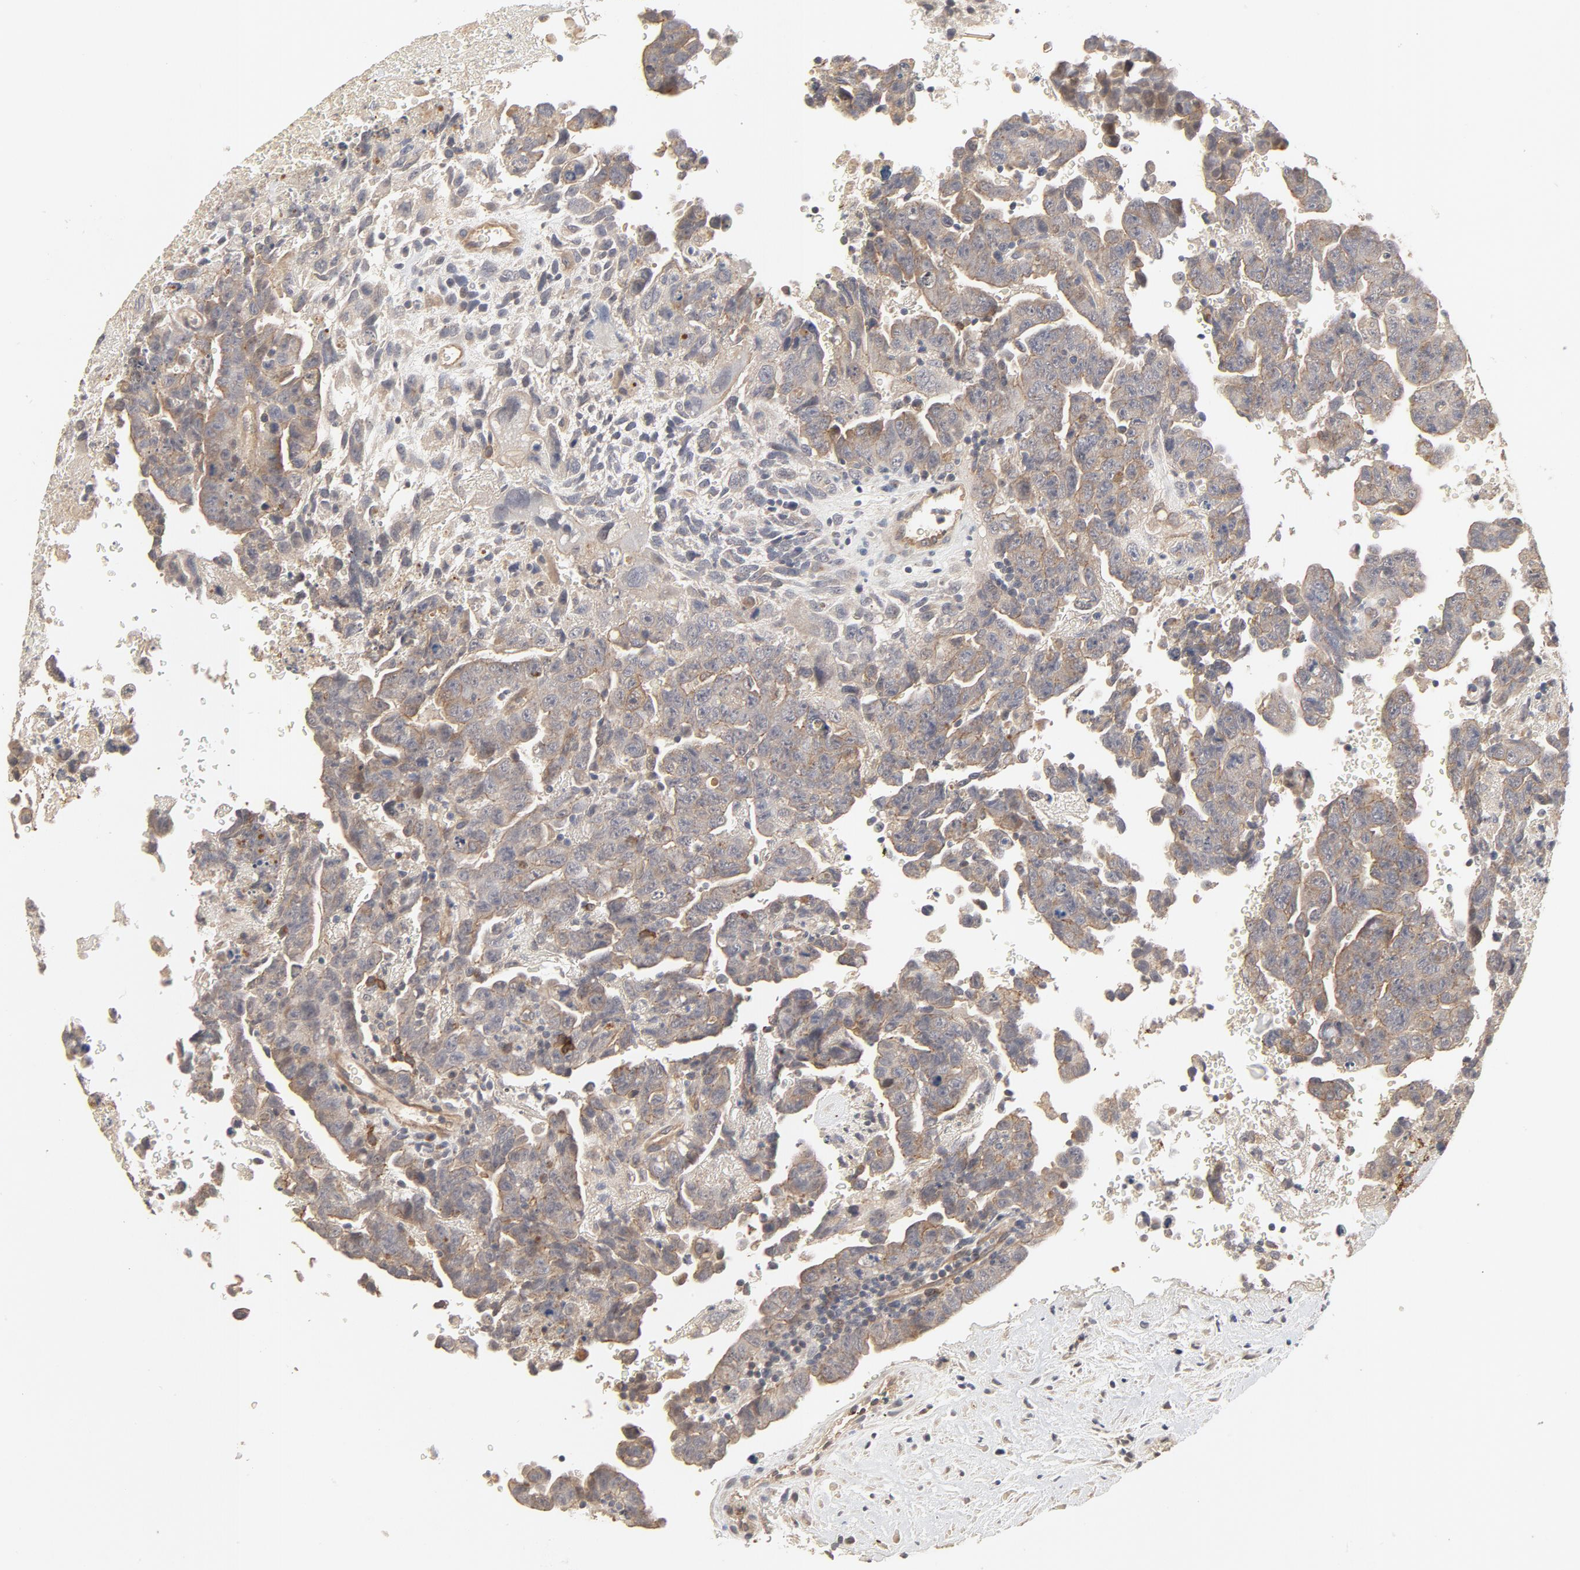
{"staining": {"intensity": "moderate", "quantity": ">75%", "location": "cytoplasmic/membranous"}, "tissue": "testis cancer", "cell_type": "Tumor cells", "image_type": "cancer", "snomed": [{"axis": "morphology", "description": "Carcinoma, Embryonal, NOS"}, {"axis": "topography", "description": "Testis"}], "caption": "Testis embryonal carcinoma tissue exhibits moderate cytoplasmic/membranous staining in approximately >75% of tumor cells, visualized by immunohistochemistry.", "gene": "IL3RA", "patient": {"sex": "male", "age": 28}}